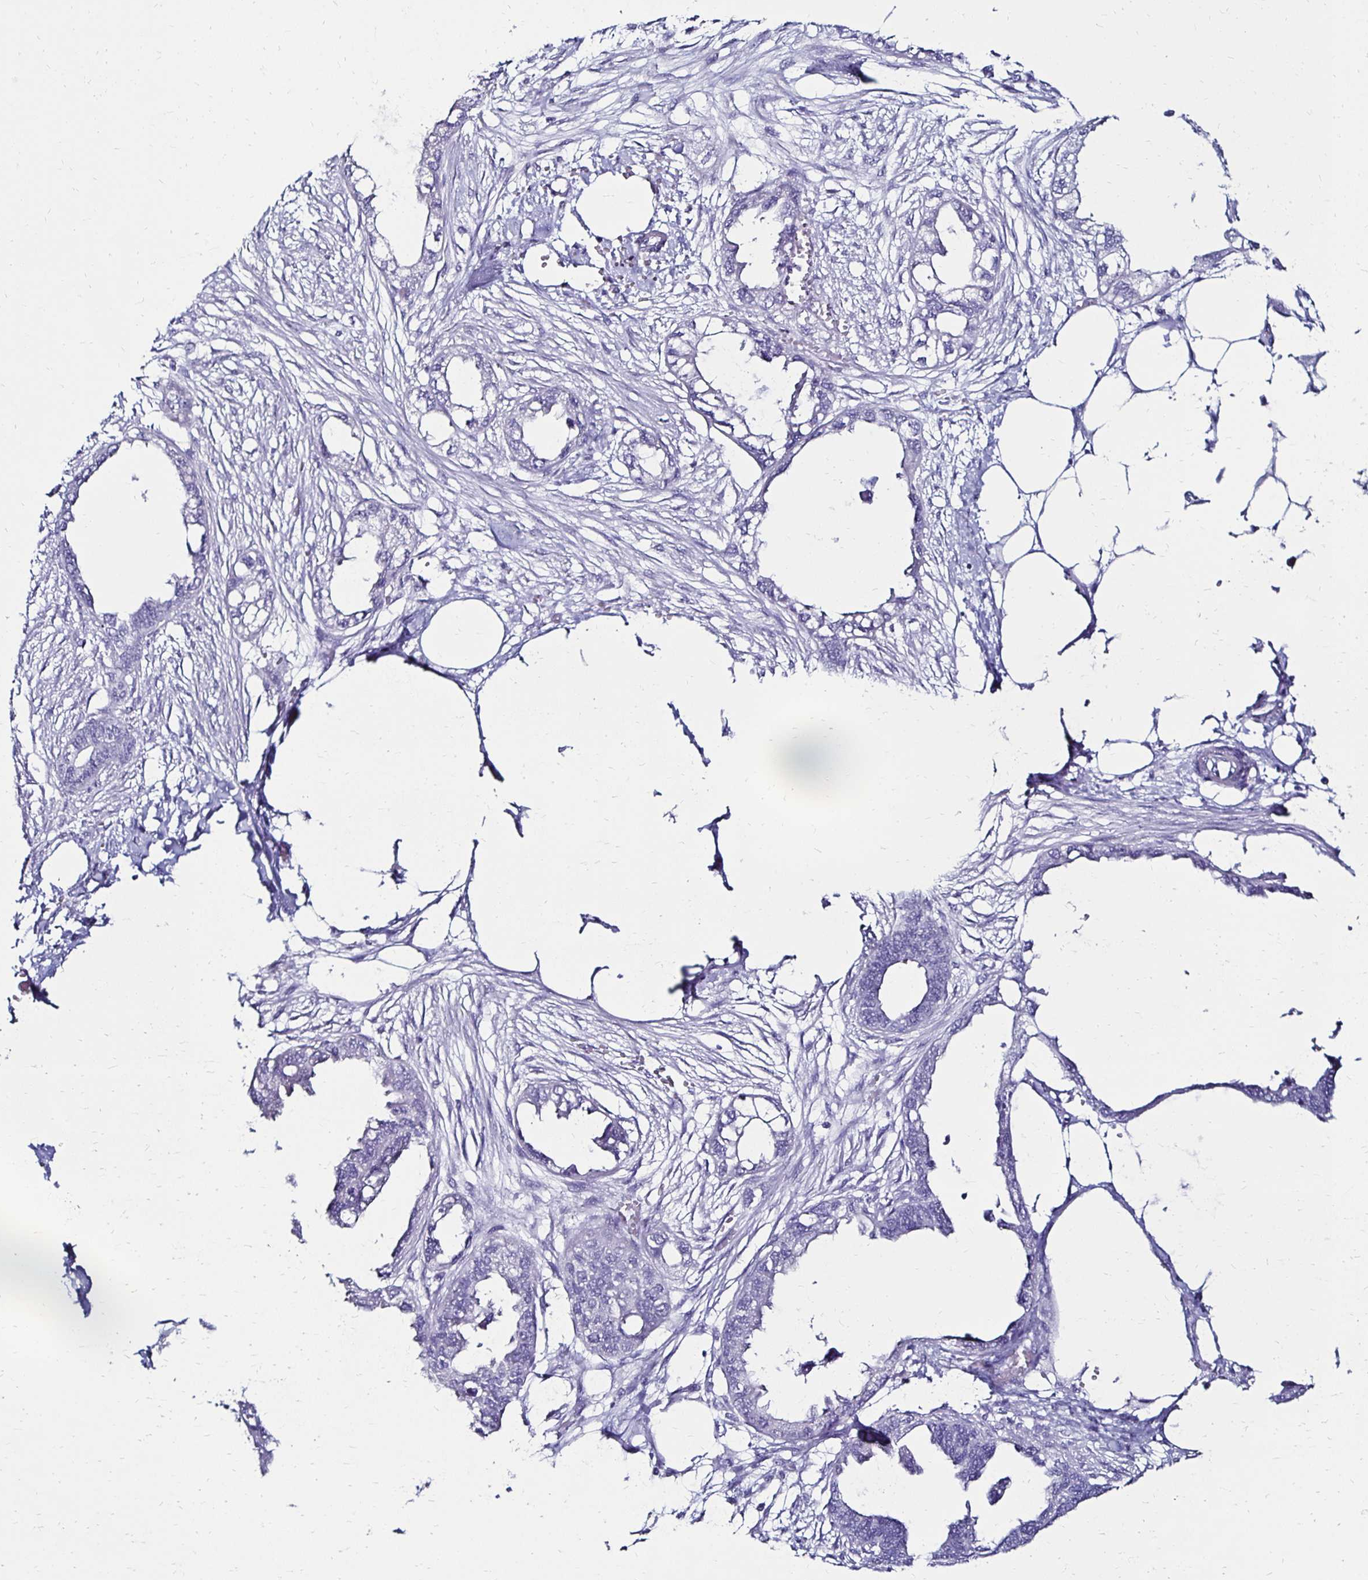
{"staining": {"intensity": "negative", "quantity": "none", "location": "none"}, "tissue": "endometrial cancer", "cell_type": "Tumor cells", "image_type": "cancer", "snomed": [{"axis": "morphology", "description": "Adenocarcinoma, NOS"}, {"axis": "morphology", "description": "Adenocarcinoma, metastatic, NOS"}, {"axis": "topography", "description": "Adipose tissue"}, {"axis": "topography", "description": "Endometrium"}], "caption": "Immunohistochemical staining of human metastatic adenocarcinoma (endometrial) displays no significant positivity in tumor cells. (DAB immunohistochemistry (IHC) visualized using brightfield microscopy, high magnification).", "gene": "KCNT1", "patient": {"sex": "female", "age": 67}}